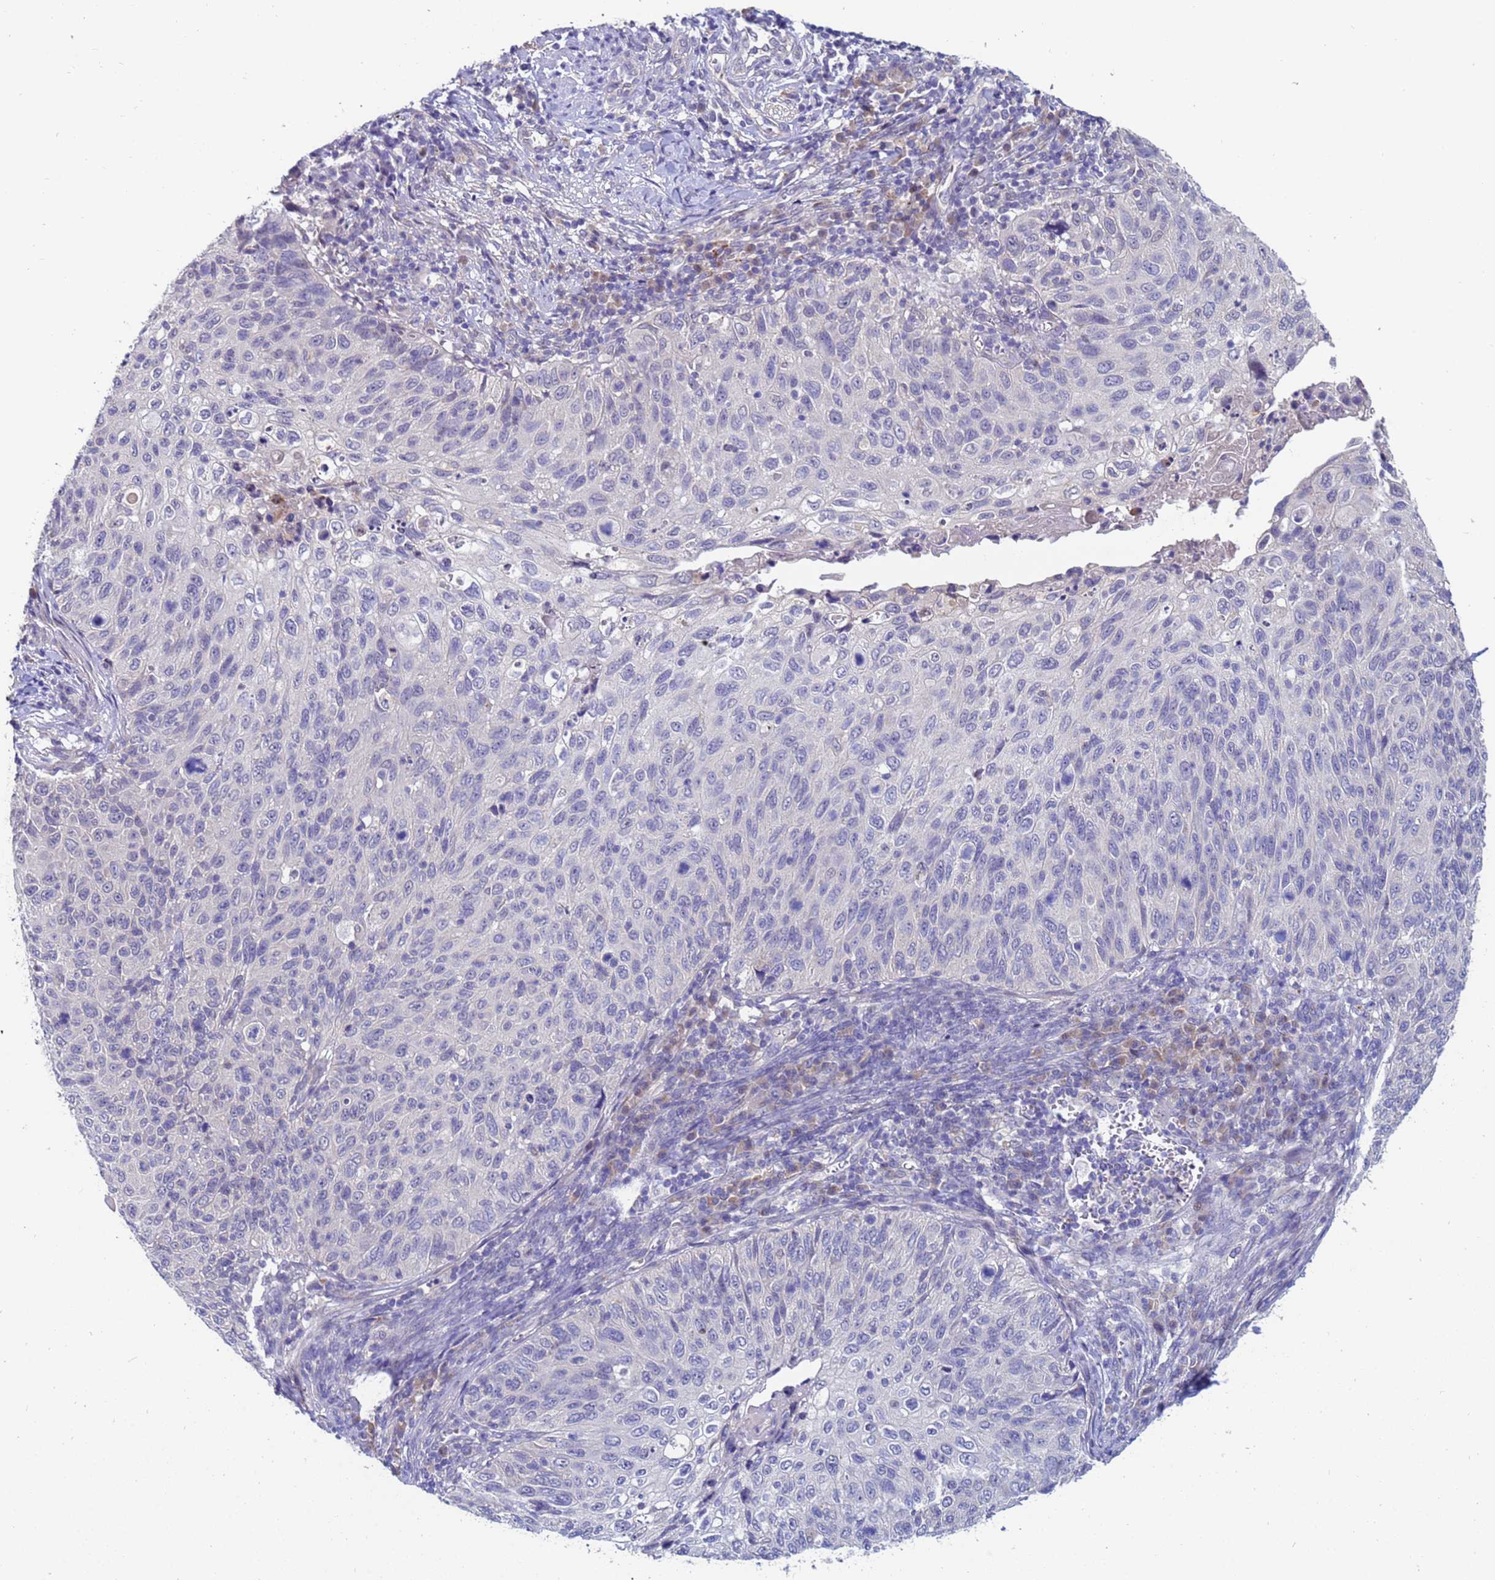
{"staining": {"intensity": "negative", "quantity": "none", "location": "none"}, "tissue": "cervical cancer", "cell_type": "Tumor cells", "image_type": "cancer", "snomed": [{"axis": "morphology", "description": "Squamous cell carcinoma, NOS"}, {"axis": "topography", "description": "Cervix"}], "caption": "The photomicrograph exhibits no staining of tumor cells in cervical squamous cell carcinoma.", "gene": "IHO1", "patient": {"sex": "female", "age": 70}}